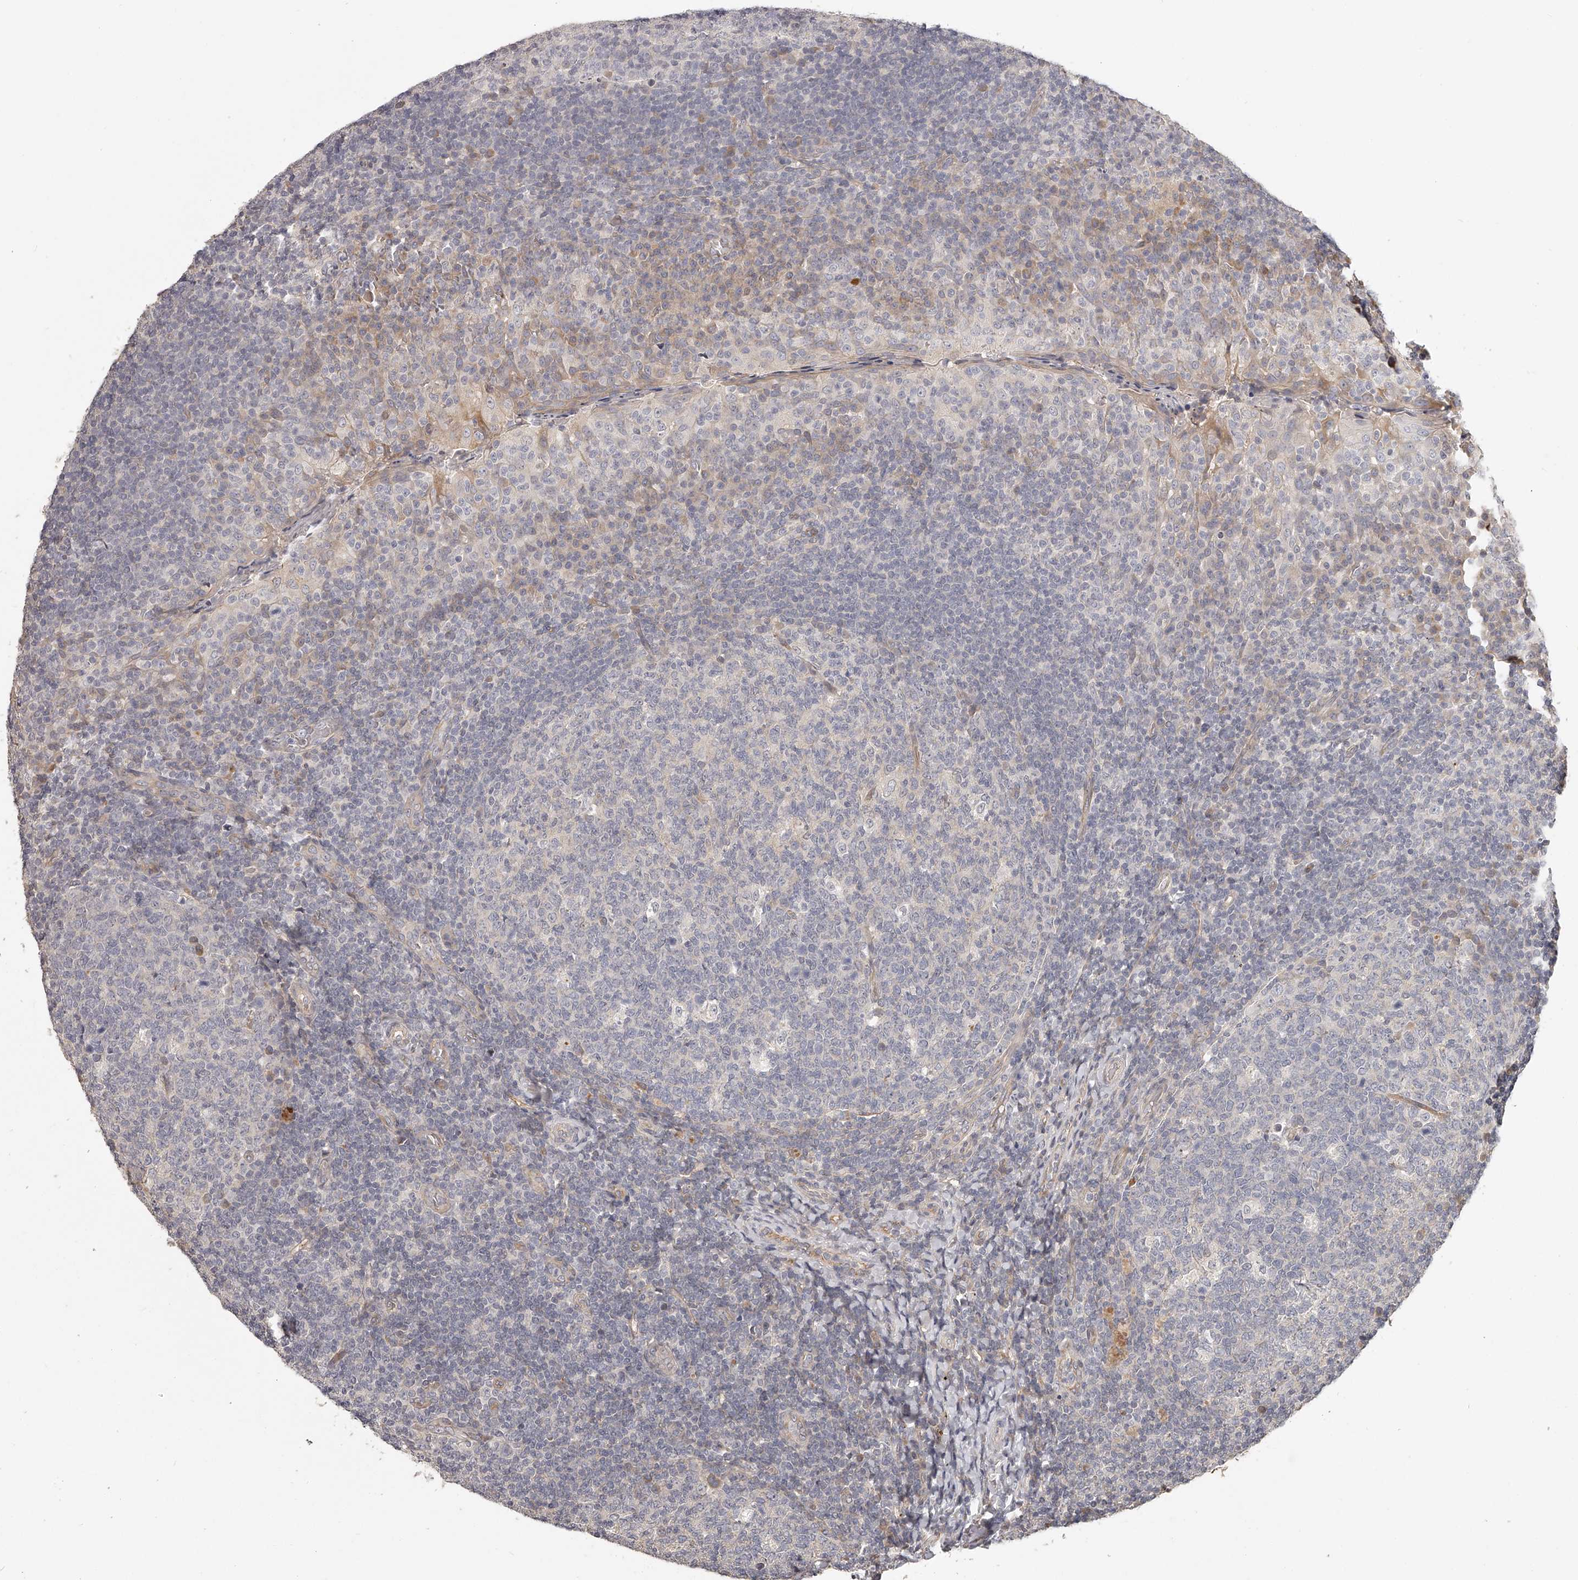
{"staining": {"intensity": "negative", "quantity": "none", "location": "none"}, "tissue": "tonsil", "cell_type": "Germinal center cells", "image_type": "normal", "snomed": [{"axis": "morphology", "description": "Normal tissue, NOS"}, {"axis": "topography", "description": "Tonsil"}], "caption": "High power microscopy photomicrograph of an IHC histopathology image of normal tonsil, revealing no significant expression in germinal center cells.", "gene": "ZNF582", "patient": {"sex": "female", "age": 19}}